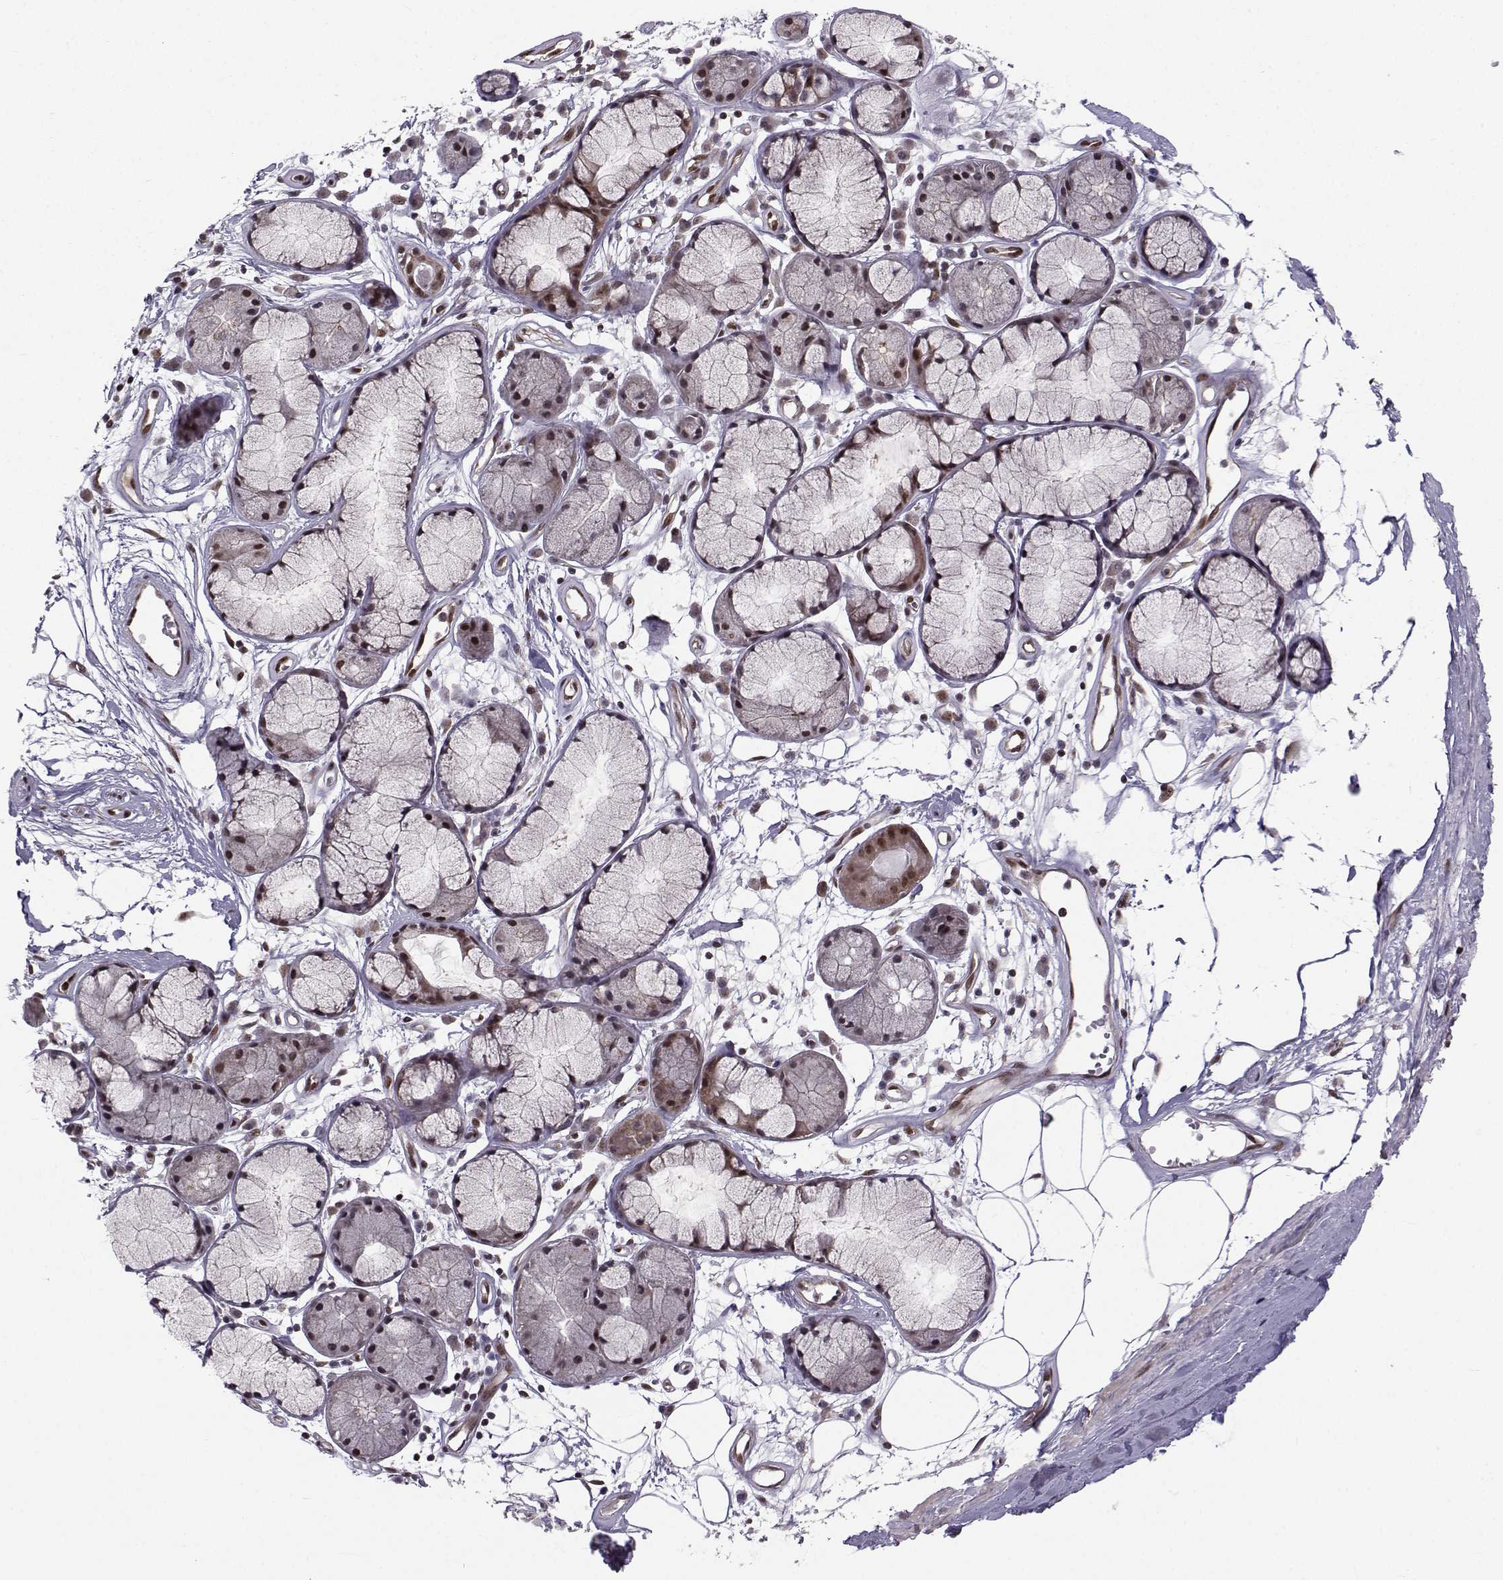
{"staining": {"intensity": "moderate", "quantity": "<25%", "location": "nuclear"}, "tissue": "adipose tissue", "cell_type": "Adipocytes", "image_type": "normal", "snomed": [{"axis": "morphology", "description": "Normal tissue, NOS"}, {"axis": "morphology", "description": "Squamous cell carcinoma, NOS"}, {"axis": "topography", "description": "Cartilage tissue"}, {"axis": "topography", "description": "Lung"}], "caption": "A brown stain shows moderate nuclear expression of a protein in adipocytes of normal human adipose tissue.", "gene": "PKN2", "patient": {"sex": "male", "age": 66}}